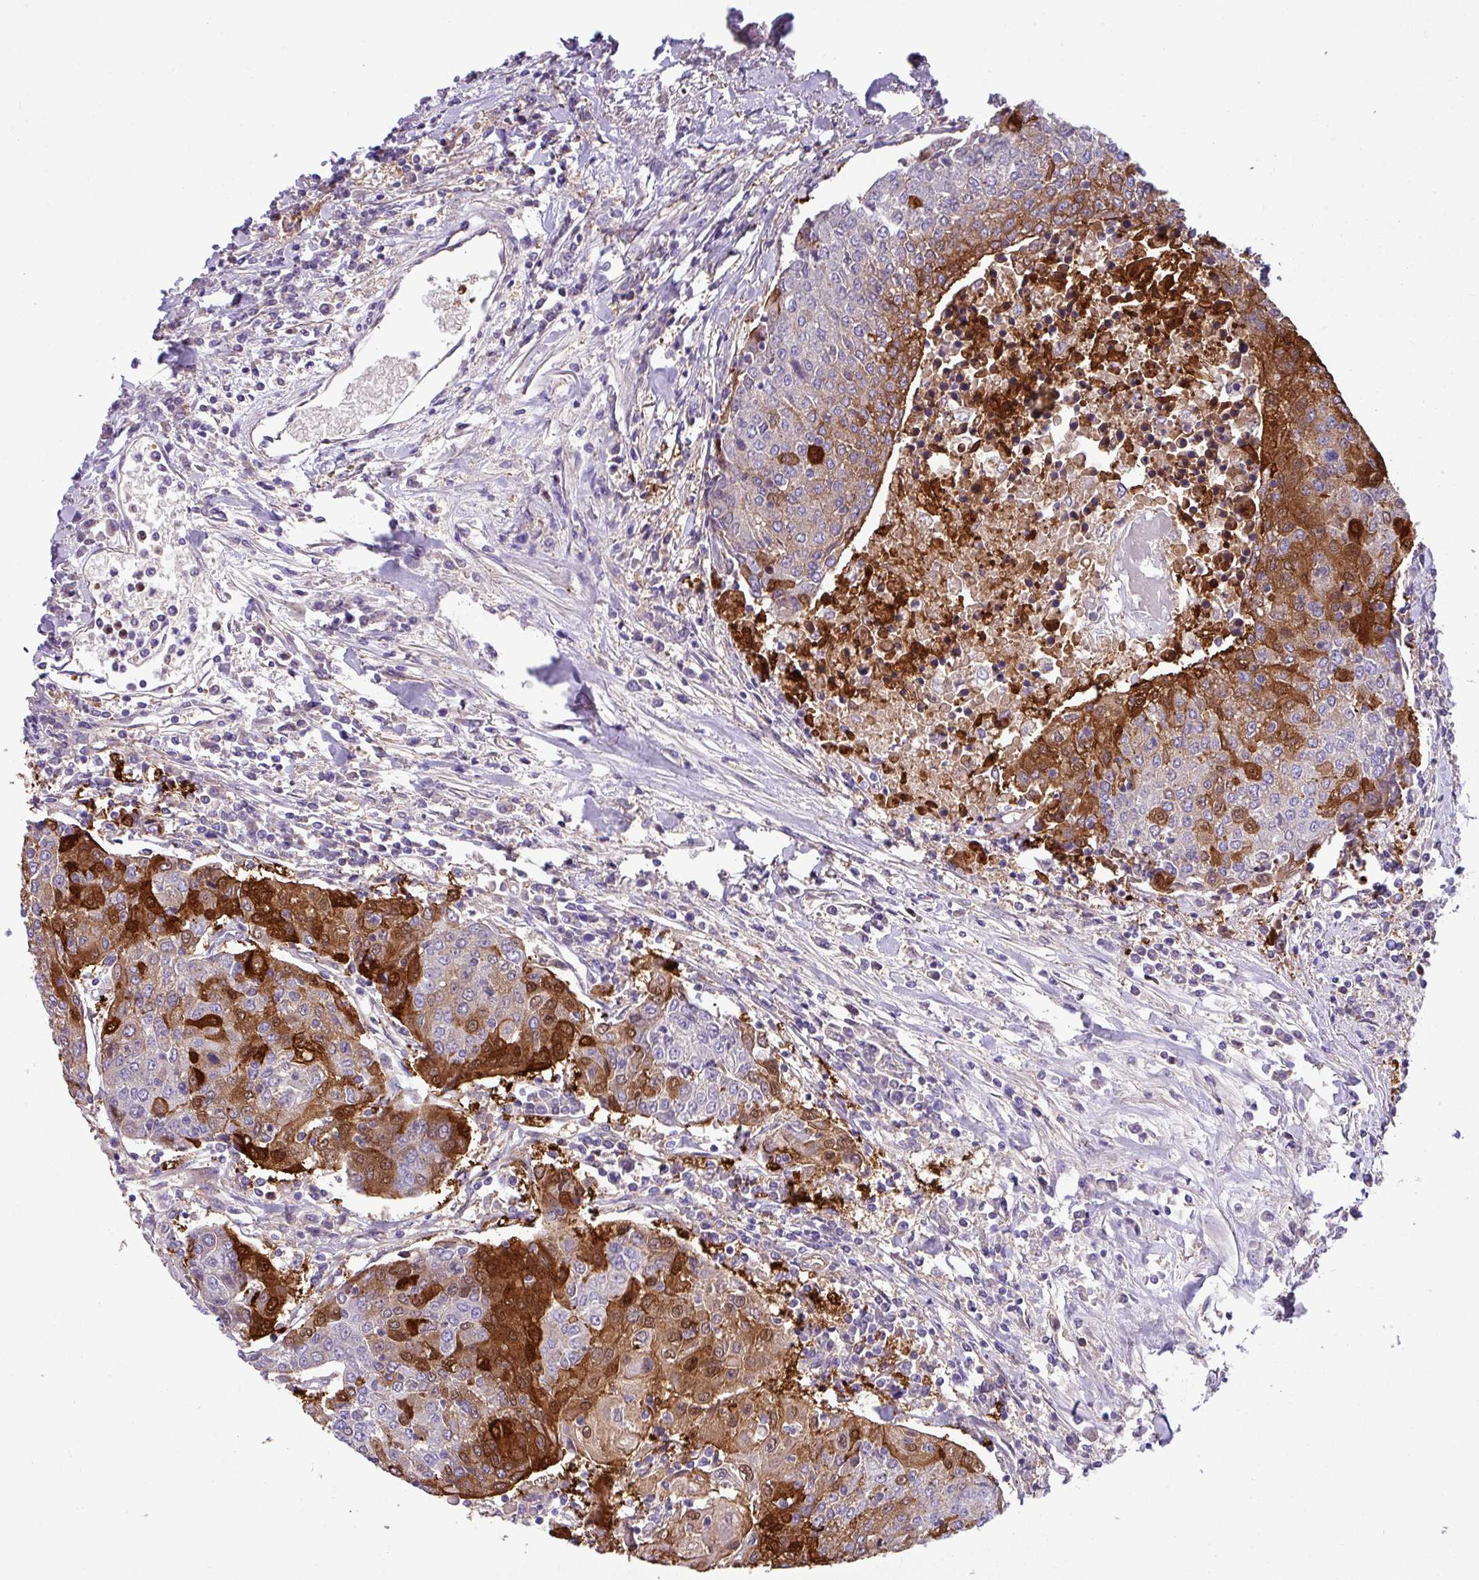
{"staining": {"intensity": "strong", "quantity": "25%-75%", "location": "cytoplasmic/membranous"}, "tissue": "urothelial cancer", "cell_type": "Tumor cells", "image_type": "cancer", "snomed": [{"axis": "morphology", "description": "Urothelial carcinoma, High grade"}, {"axis": "topography", "description": "Urinary bladder"}], "caption": "There is high levels of strong cytoplasmic/membranous staining in tumor cells of urothelial cancer, as demonstrated by immunohistochemical staining (brown color).", "gene": "SLC23A2", "patient": {"sex": "female", "age": 85}}